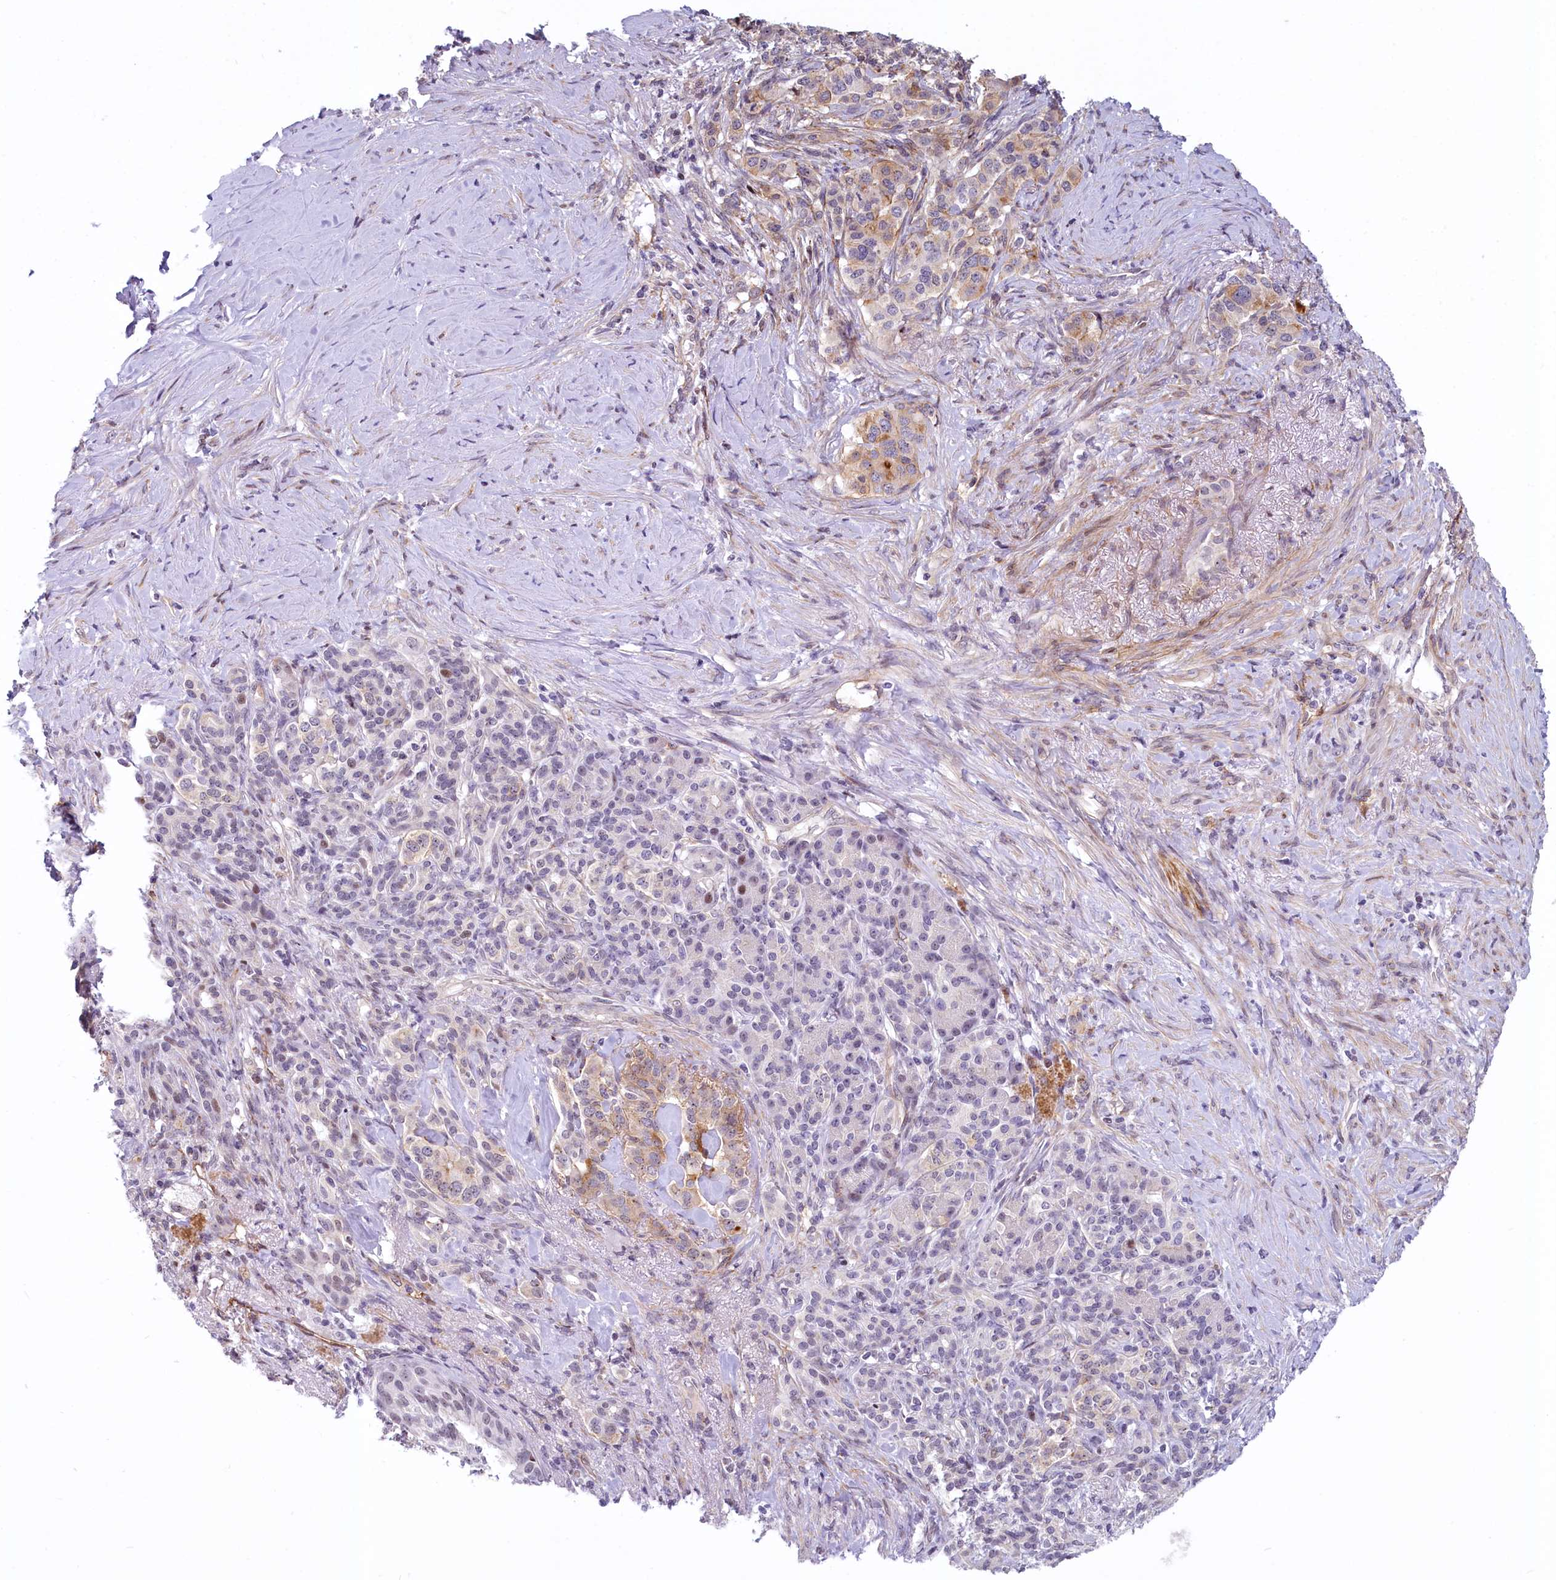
{"staining": {"intensity": "weak", "quantity": "<25%", "location": "cytoplasmic/membranous"}, "tissue": "pancreatic cancer", "cell_type": "Tumor cells", "image_type": "cancer", "snomed": [{"axis": "morphology", "description": "Adenocarcinoma, NOS"}, {"axis": "topography", "description": "Pancreas"}], "caption": "This photomicrograph is of adenocarcinoma (pancreatic) stained with immunohistochemistry (IHC) to label a protein in brown with the nuclei are counter-stained blue. There is no expression in tumor cells.", "gene": "PROCR", "patient": {"sex": "female", "age": 74}}